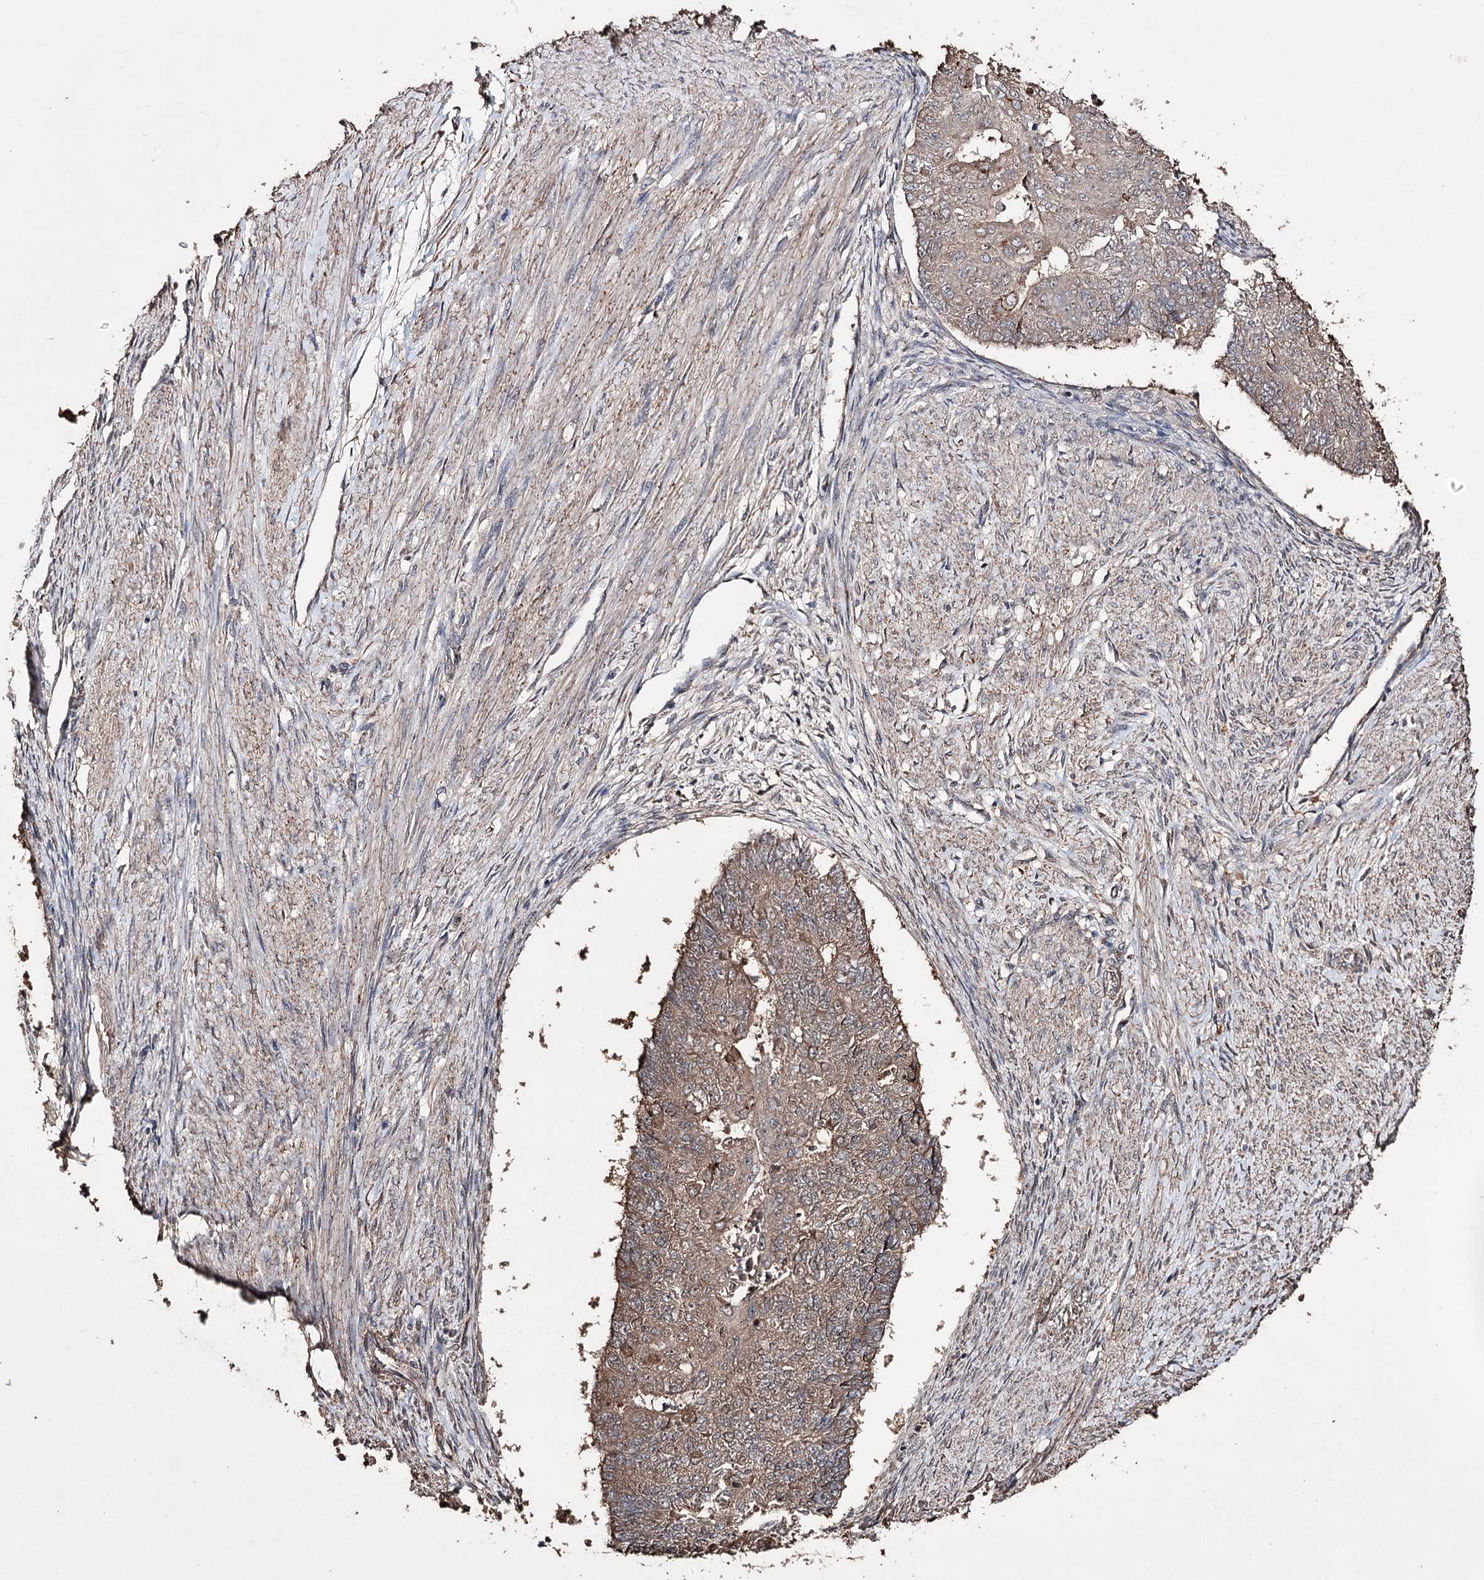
{"staining": {"intensity": "weak", "quantity": ">75%", "location": "cytoplasmic/membranous"}, "tissue": "endometrial cancer", "cell_type": "Tumor cells", "image_type": "cancer", "snomed": [{"axis": "morphology", "description": "Adenocarcinoma, NOS"}, {"axis": "topography", "description": "Endometrium"}], "caption": "Immunohistochemical staining of endometrial cancer (adenocarcinoma) demonstrates weak cytoplasmic/membranous protein positivity in about >75% of tumor cells.", "gene": "ZNF662", "patient": {"sex": "female", "age": 32}}